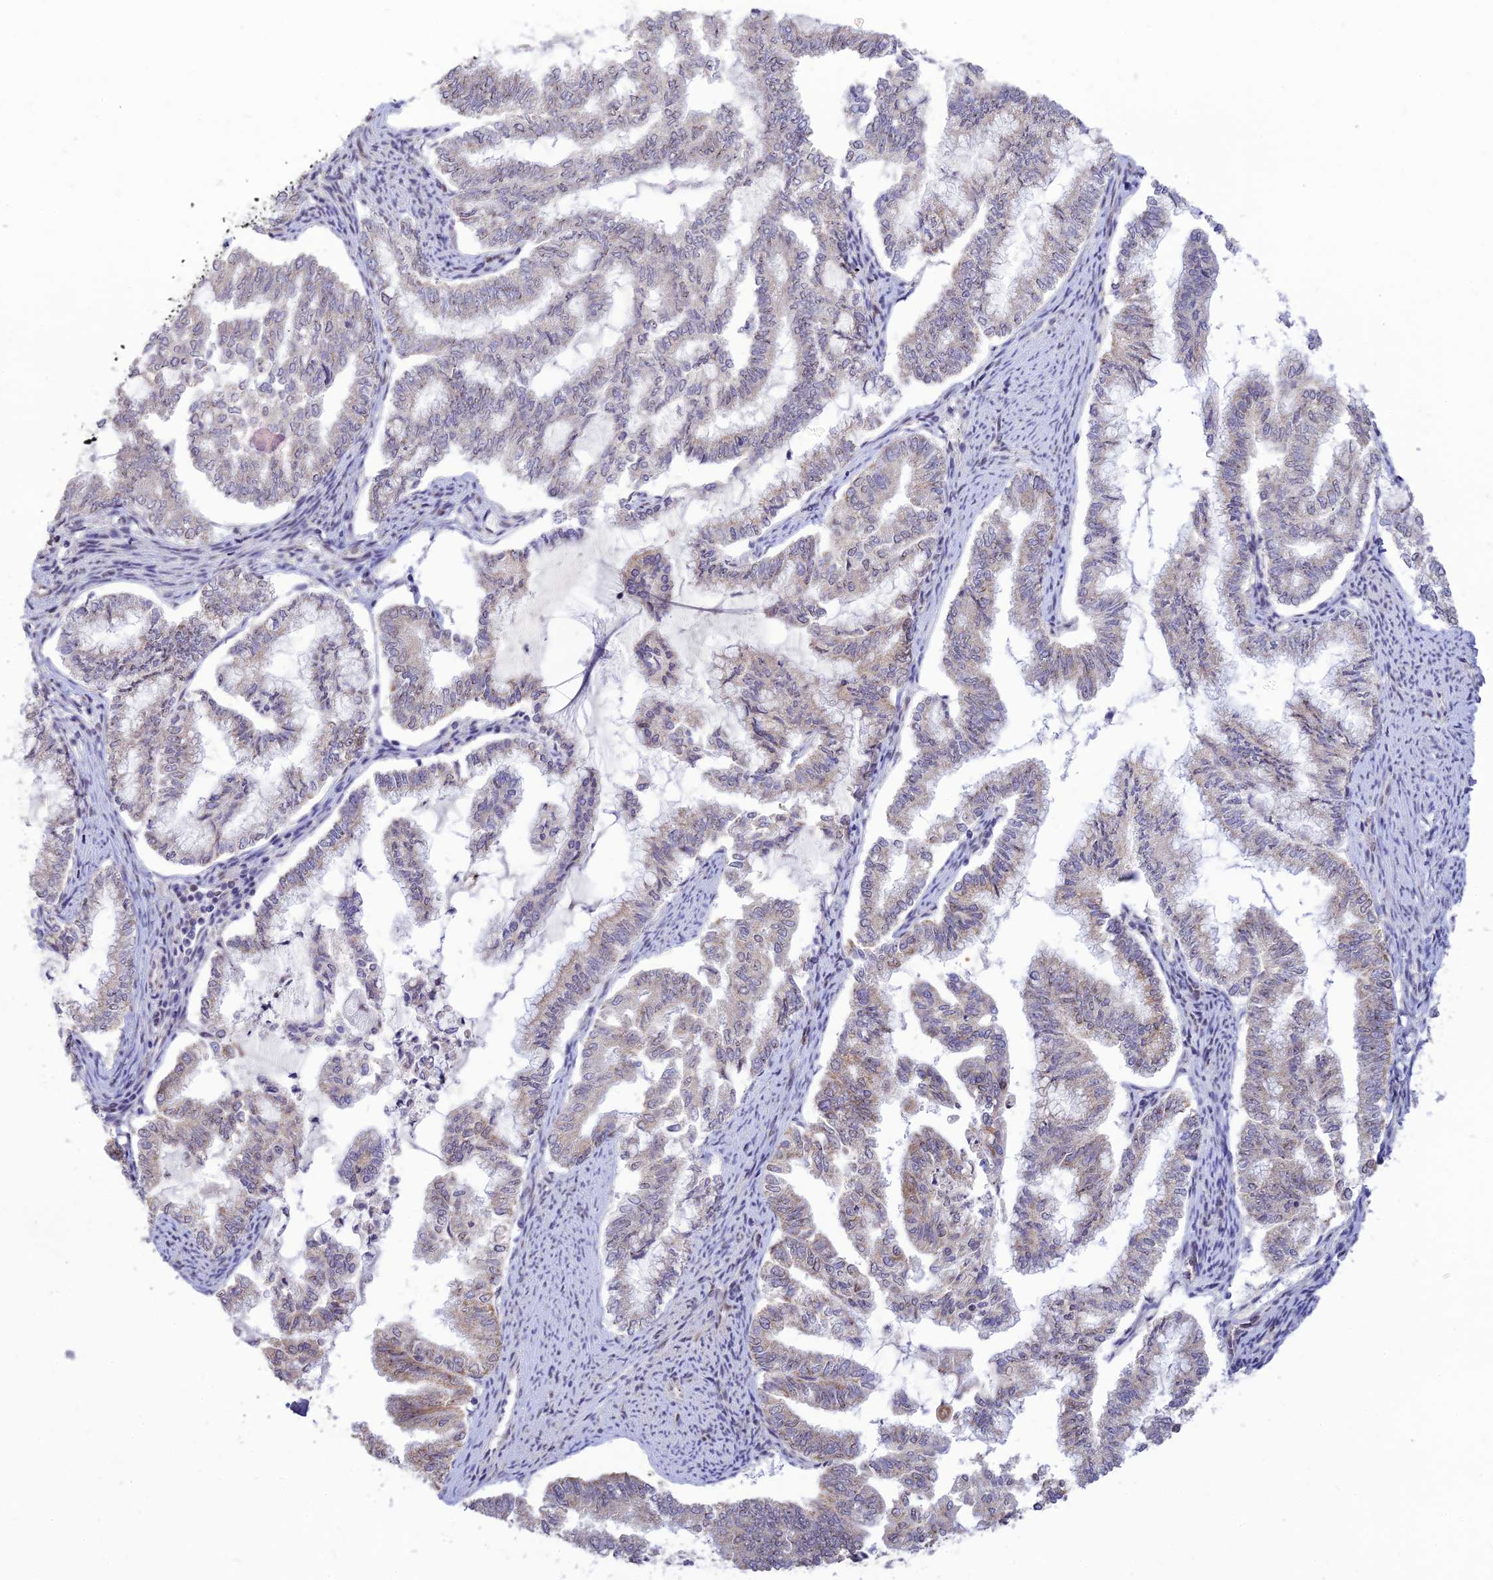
{"staining": {"intensity": "negative", "quantity": "none", "location": "none"}, "tissue": "endometrial cancer", "cell_type": "Tumor cells", "image_type": "cancer", "snomed": [{"axis": "morphology", "description": "Adenocarcinoma, NOS"}, {"axis": "topography", "description": "Endometrium"}], "caption": "Adenocarcinoma (endometrial) was stained to show a protein in brown. There is no significant expression in tumor cells.", "gene": "MICOS13", "patient": {"sex": "female", "age": 79}}